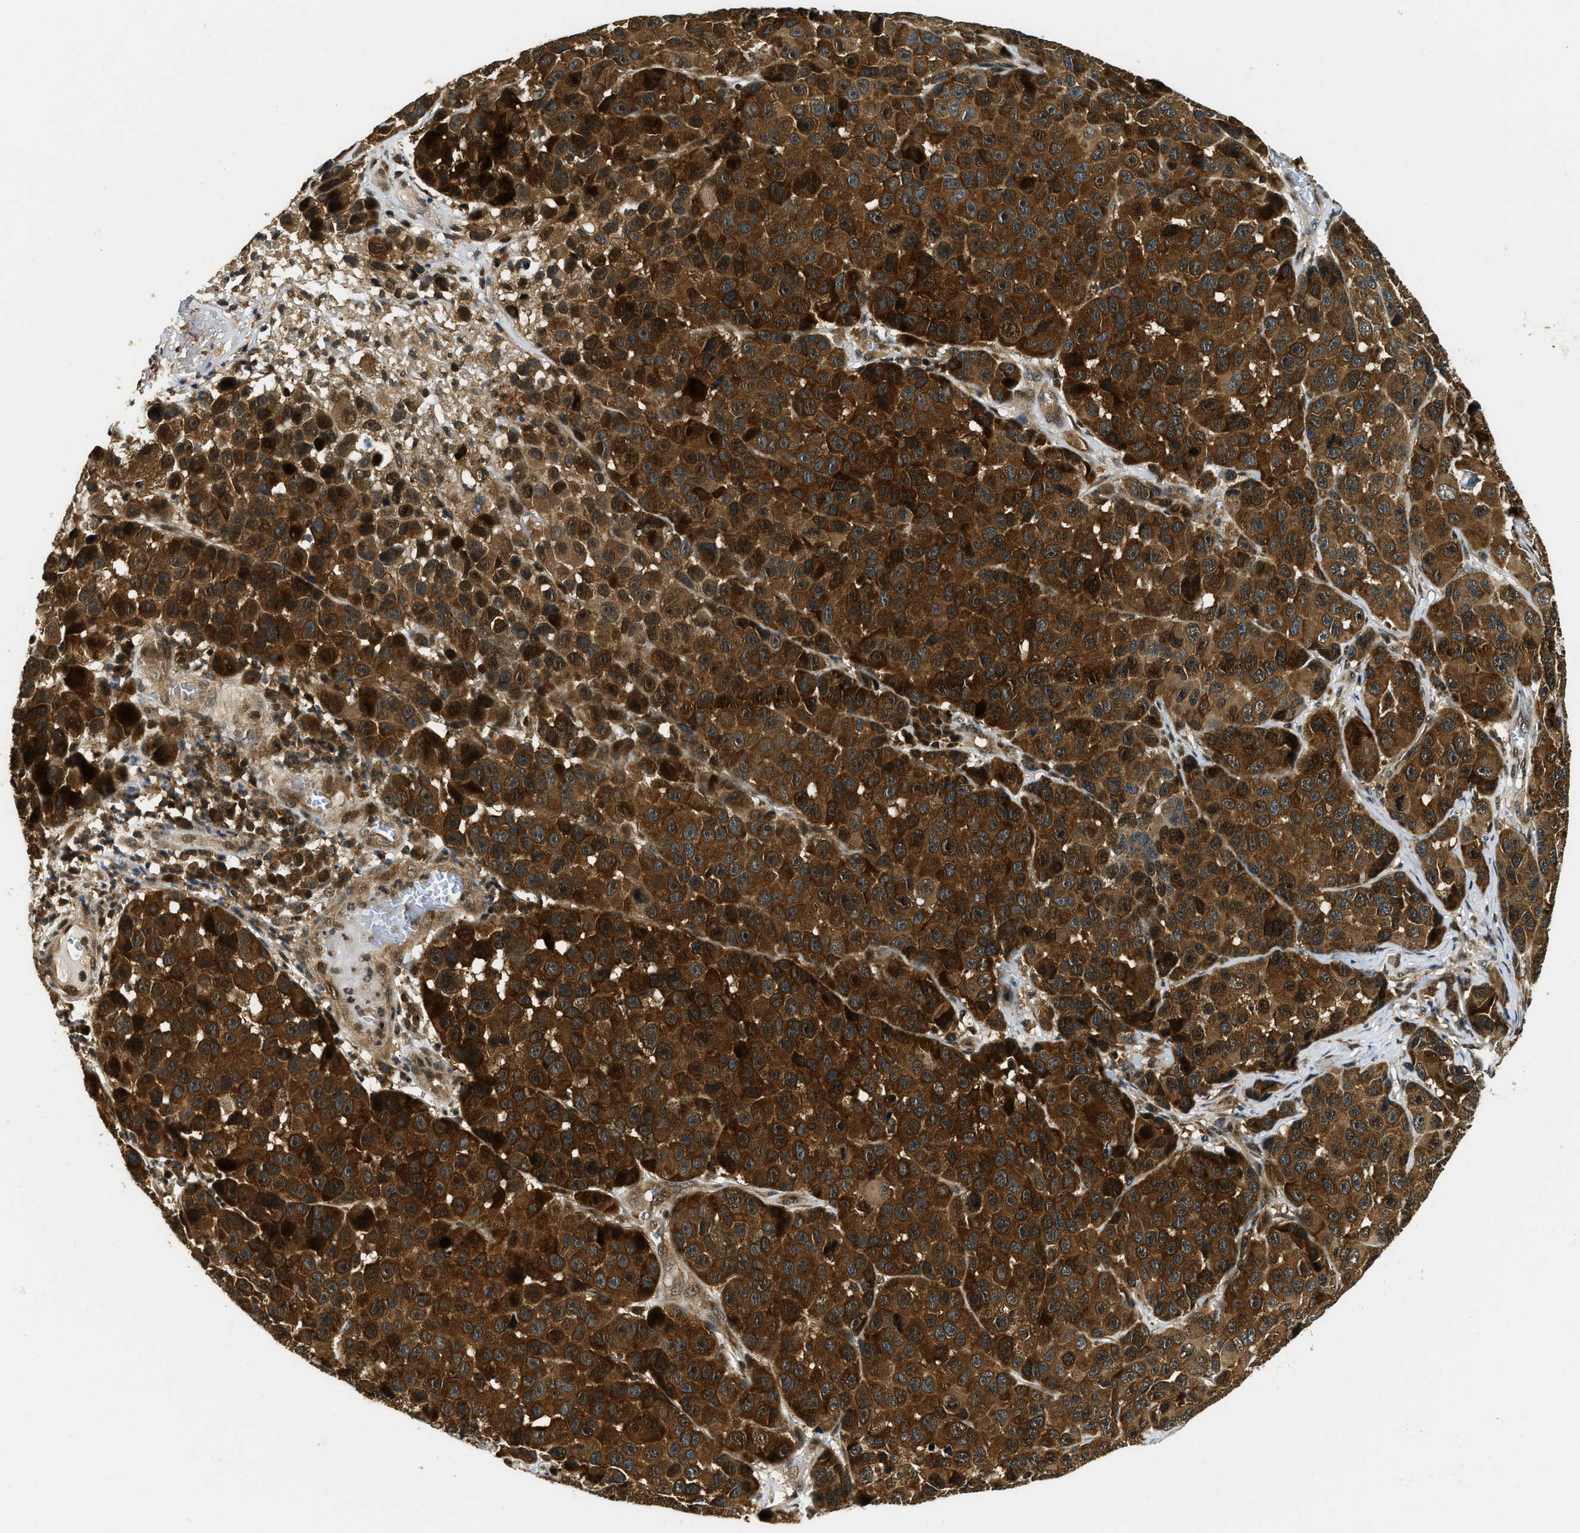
{"staining": {"intensity": "strong", "quantity": ">75%", "location": "cytoplasmic/membranous"}, "tissue": "melanoma", "cell_type": "Tumor cells", "image_type": "cancer", "snomed": [{"axis": "morphology", "description": "Malignant melanoma, NOS"}, {"axis": "topography", "description": "Skin"}], "caption": "The micrograph shows a brown stain indicating the presence of a protein in the cytoplasmic/membranous of tumor cells in malignant melanoma.", "gene": "ADSL", "patient": {"sex": "male", "age": 53}}